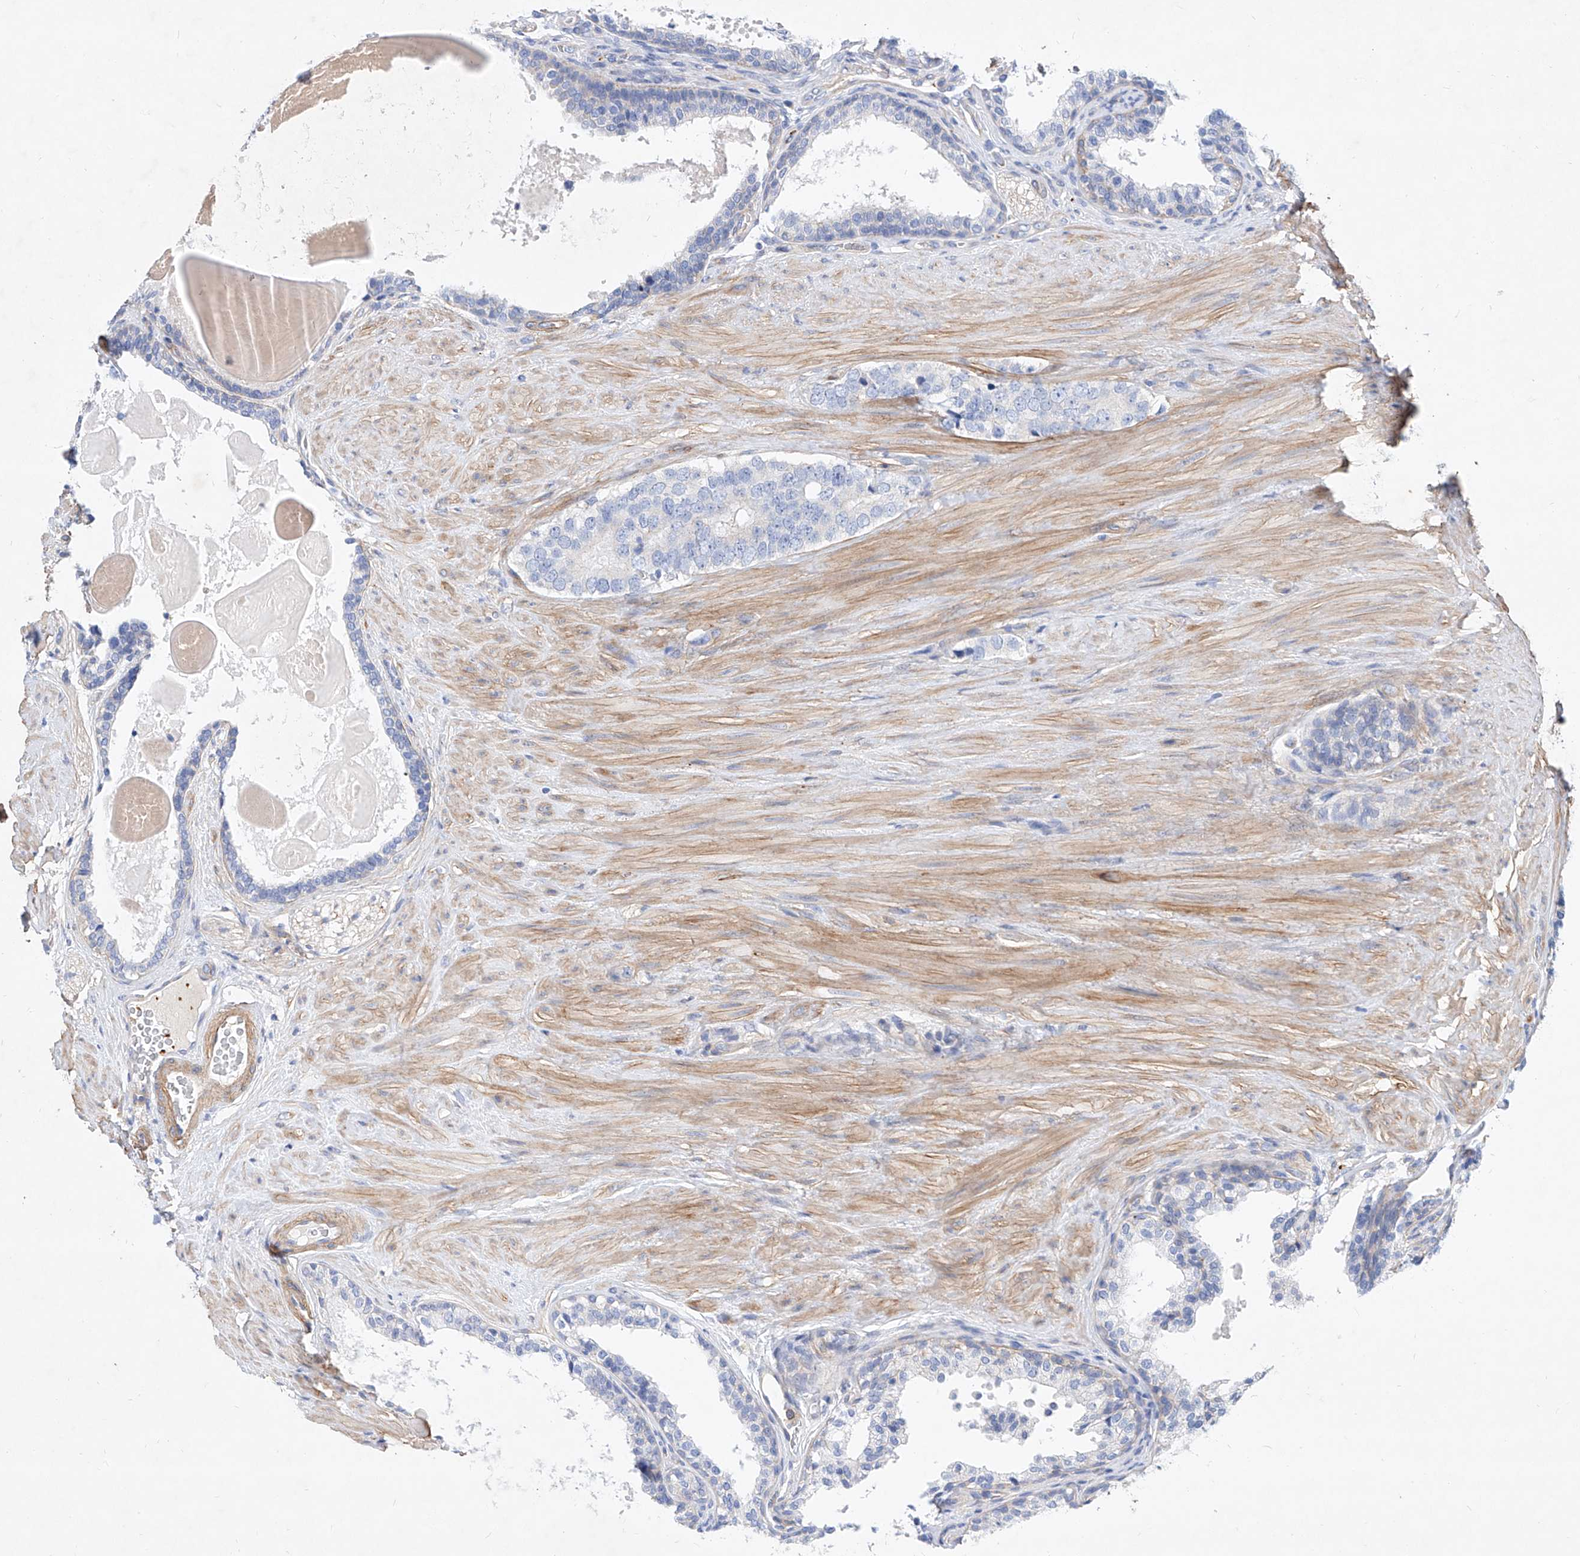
{"staining": {"intensity": "negative", "quantity": "none", "location": "none"}, "tissue": "prostate cancer", "cell_type": "Tumor cells", "image_type": "cancer", "snomed": [{"axis": "morphology", "description": "Adenocarcinoma, High grade"}, {"axis": "topography", "description": "Prostate"}], "caption": "Protein analysis of prostate cancer (high-grade adenocarcinoma) displays no significant expression in tumor cells.", "gene": "TAS2R60", "patient": {"sex": "male", "age": 56}}